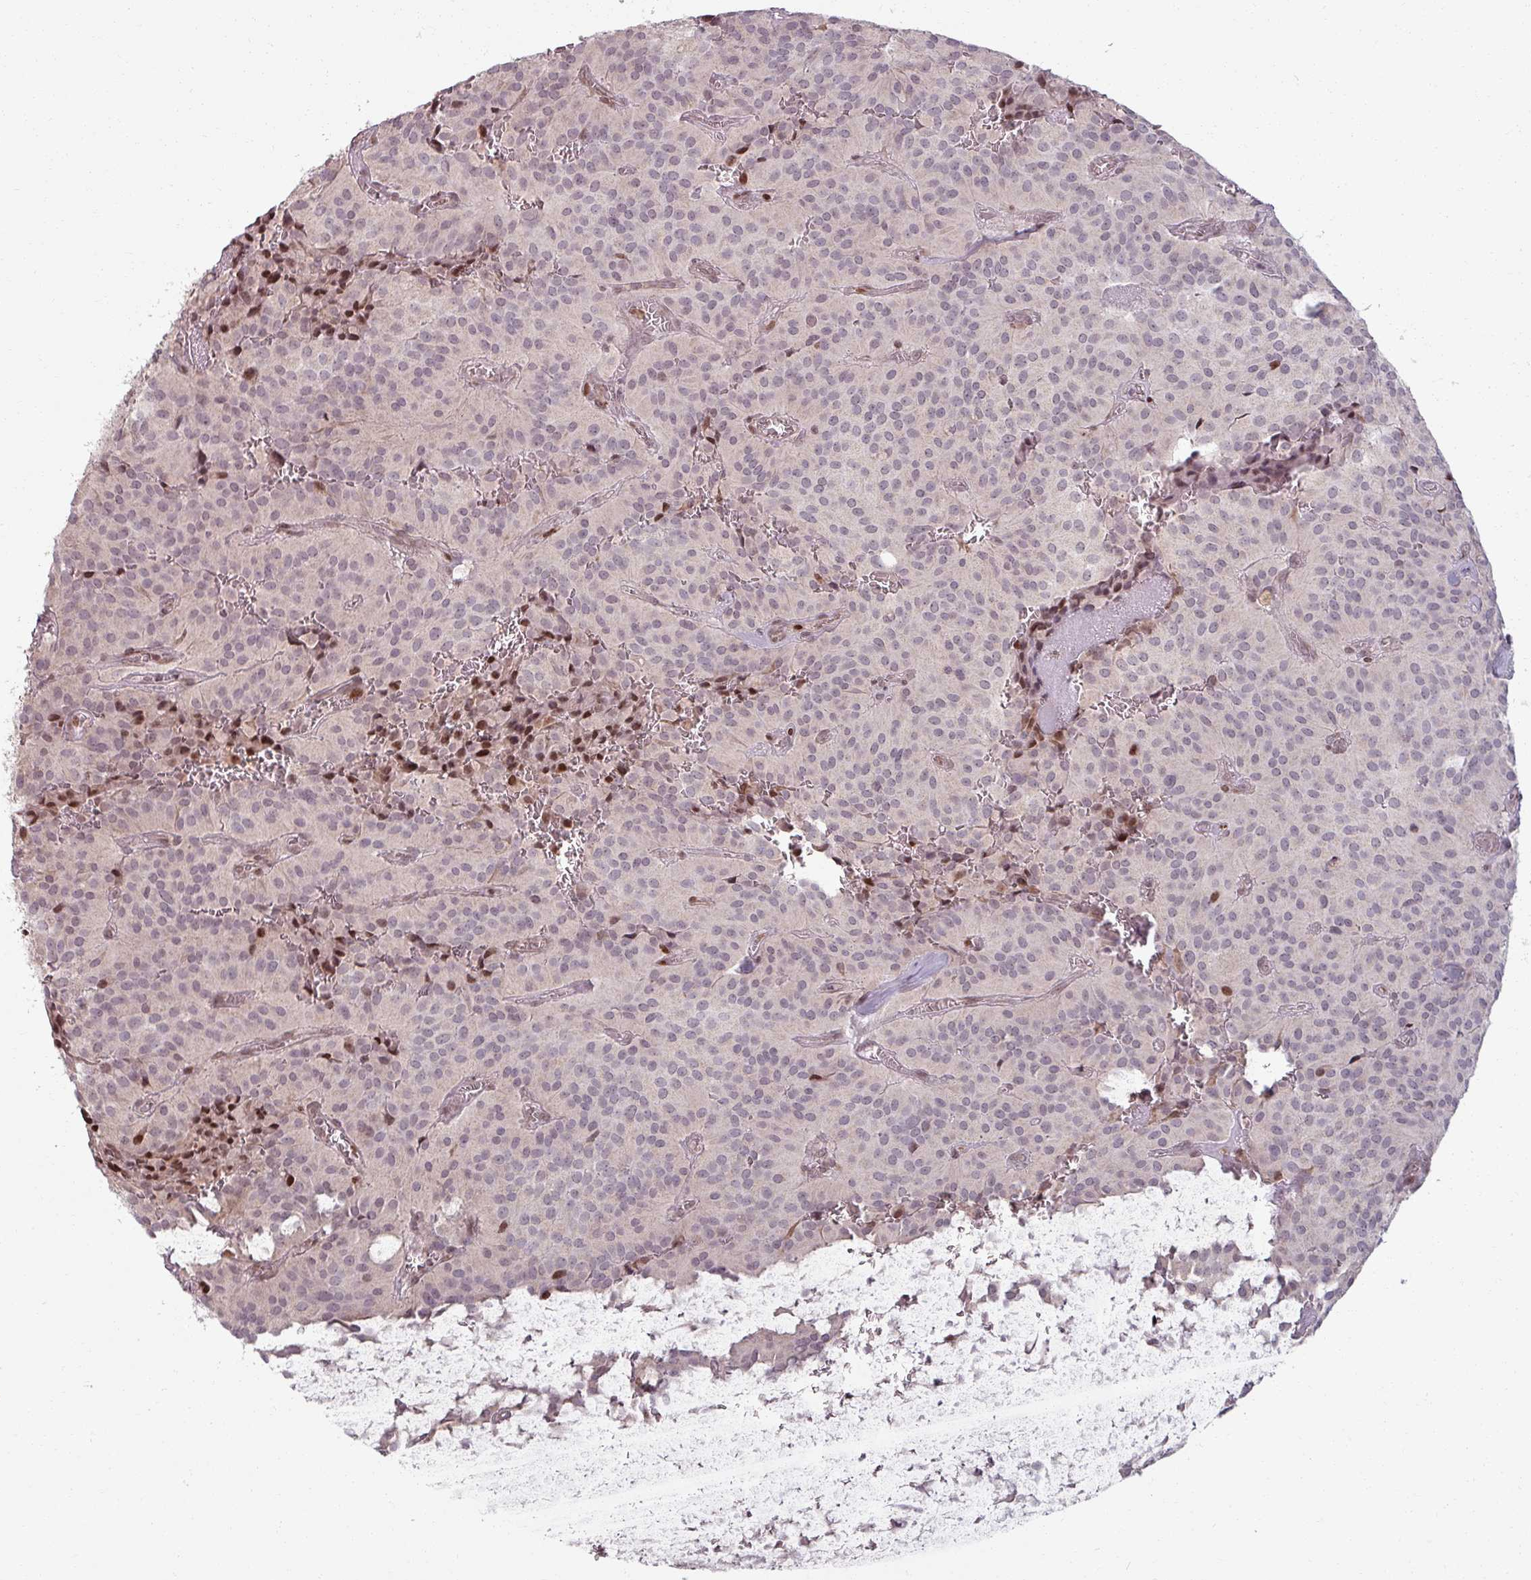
{"staining": {"intensity": "weak", "quantity": "25%-75%", "location": "nuclear"}, "tissue": "glioma", "cell_type": "Tumor cells", "image_type": "cancer", "snomed": [{"axis": "morphology", "description": "Glioma, malignant, Low grade"}, {"axis": "topography", "description": "Brain"}], "caption": "Protein expression by immunohistochemistry (IHC) exhibits weak nuclear staining in about 25%-75% of tumor cells in glioma.", "gene": "NCOR1", "patient": {"sex": "male", "age": 42}}